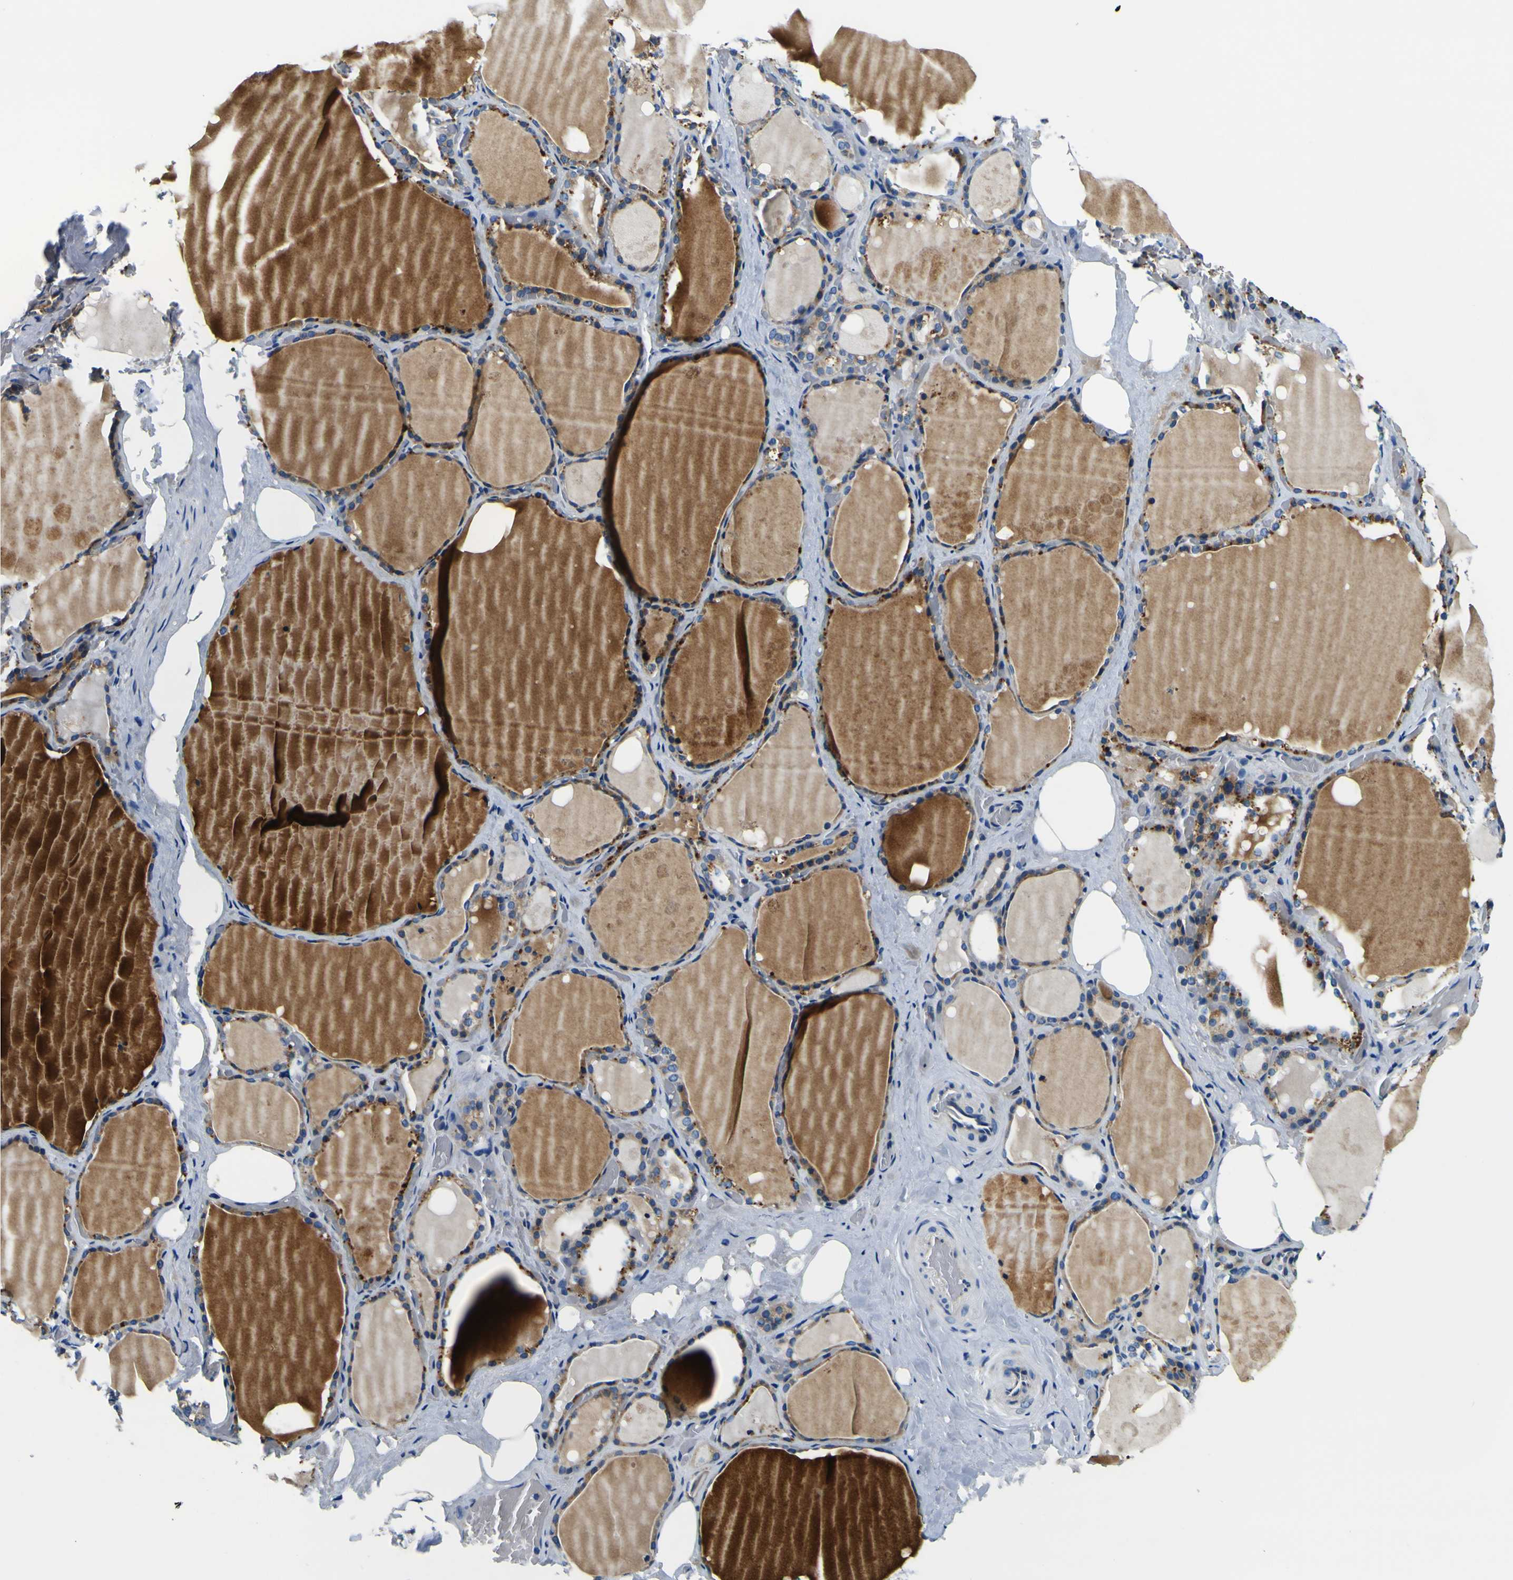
{"staining": {"intensity": "moderate", "quantity": ">75%", "location": "cytoplasmic/membranous"}, "tissue": "thyroid gland", "cell_type": "Glandular cells", "image_type": "normal", "snomed": [{"axis": "morphology", "description": "Normal tissue, NOS"}, {"axis": "topography", "description": "Thyroid gland"}], "caption": "The photomicrograph demonstrates immunohistochemical staining of benign thyroid gland. There is moderate cytoplasmic/membranous positivity is seen in approximately >75% of glandular cells.", "gene": "CLSTN1", "patient": {"sex": "male", "age": 61}}